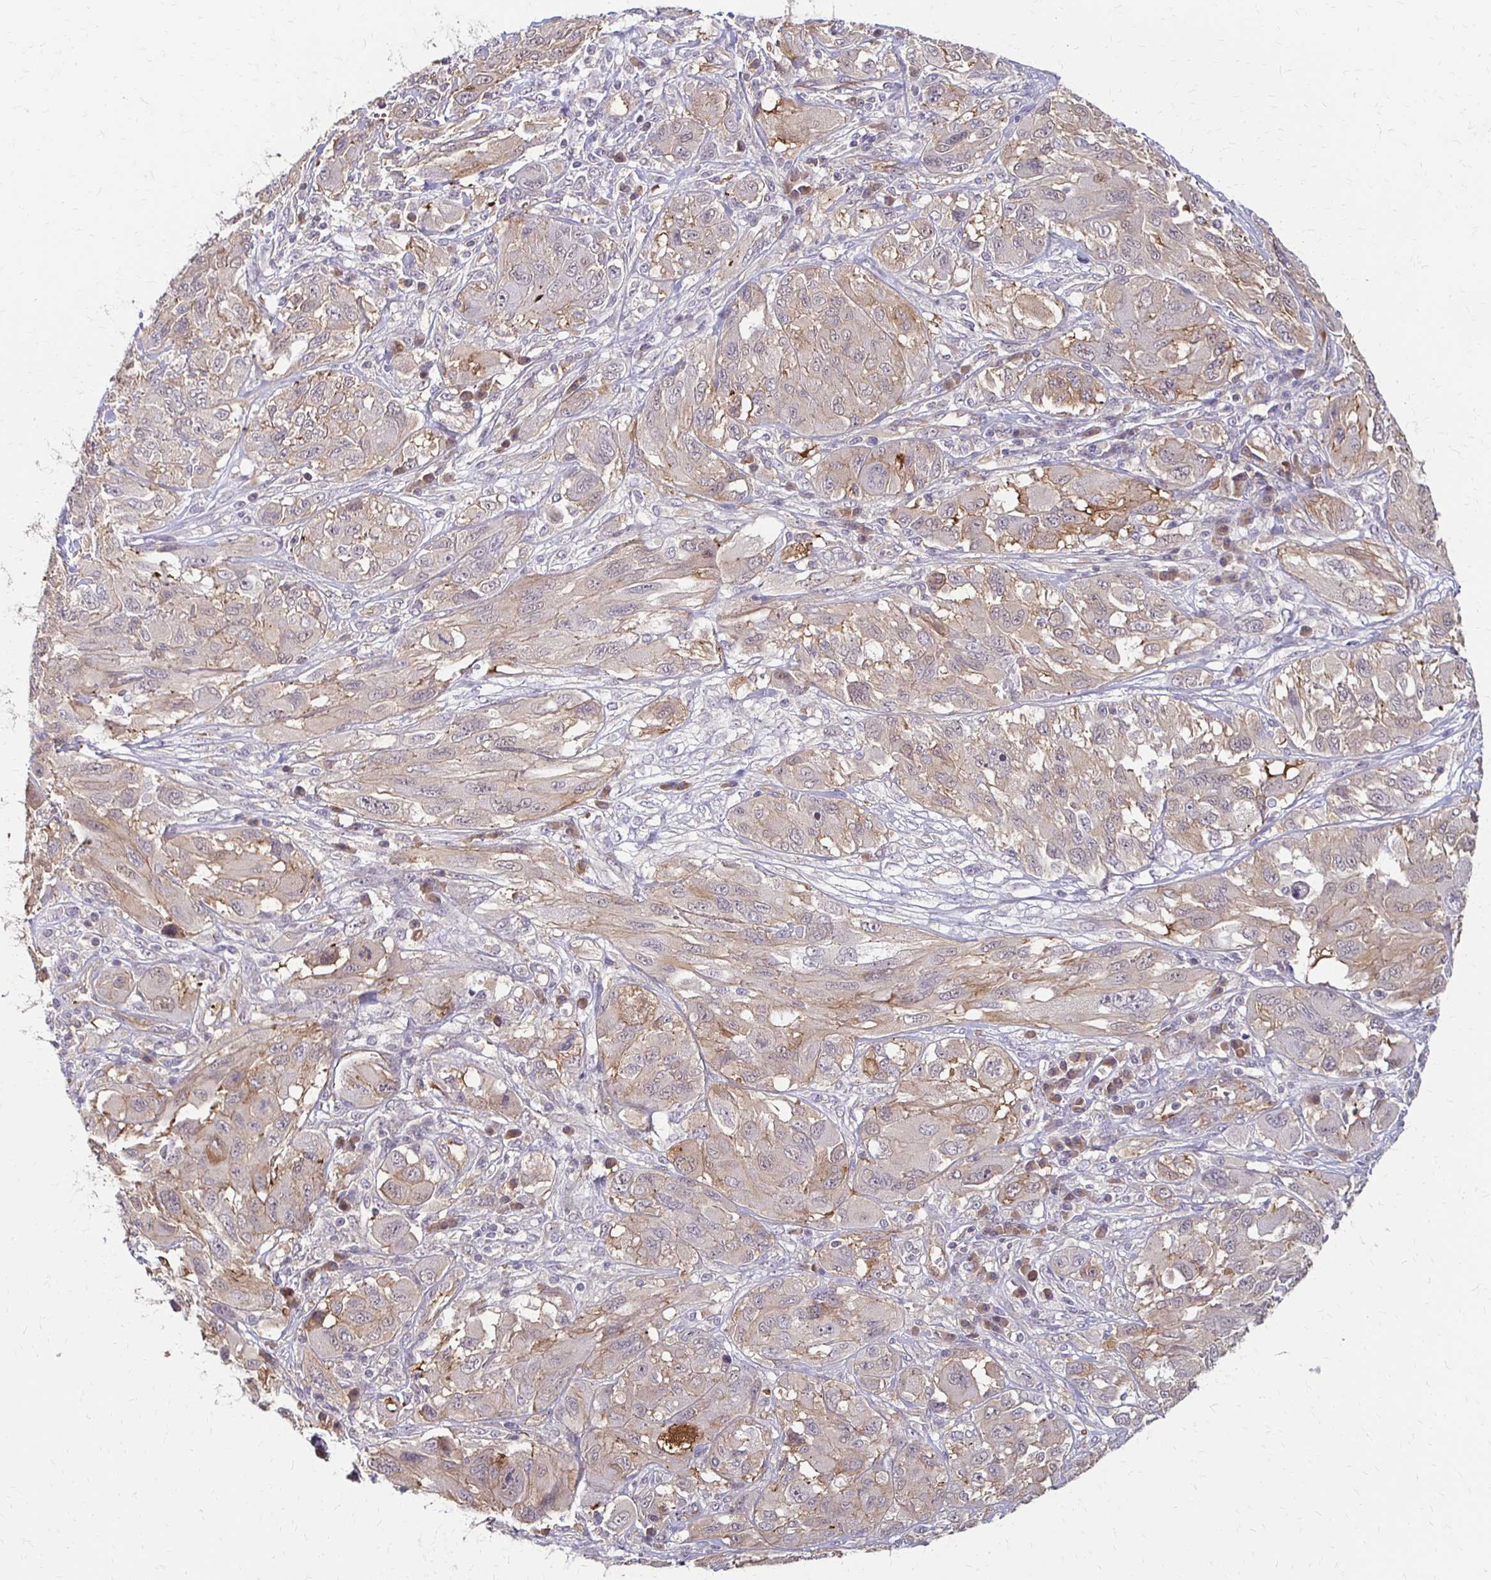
{"staining": {"intensity": "weak", "quantity": "25%-75%", "location": "cytoplasmic/membranous"}, "tissue": "melanoma", "cell_type": "Tumor cells", "image_type": "cancer", "snomed": [{"axis": "morphology", "description": "Malignant melanoma, NOS"}, {"axis": "topography", "description": "Skin"}], "caption": "Malignant melanoma tissue displays weak cytoplasmic/membranous staining in approximately 25%-75% of tumor cells, visualized by immunohistochemistry.", "gene": "CFL2", "patient": {"sex": "female", "age": 91}}